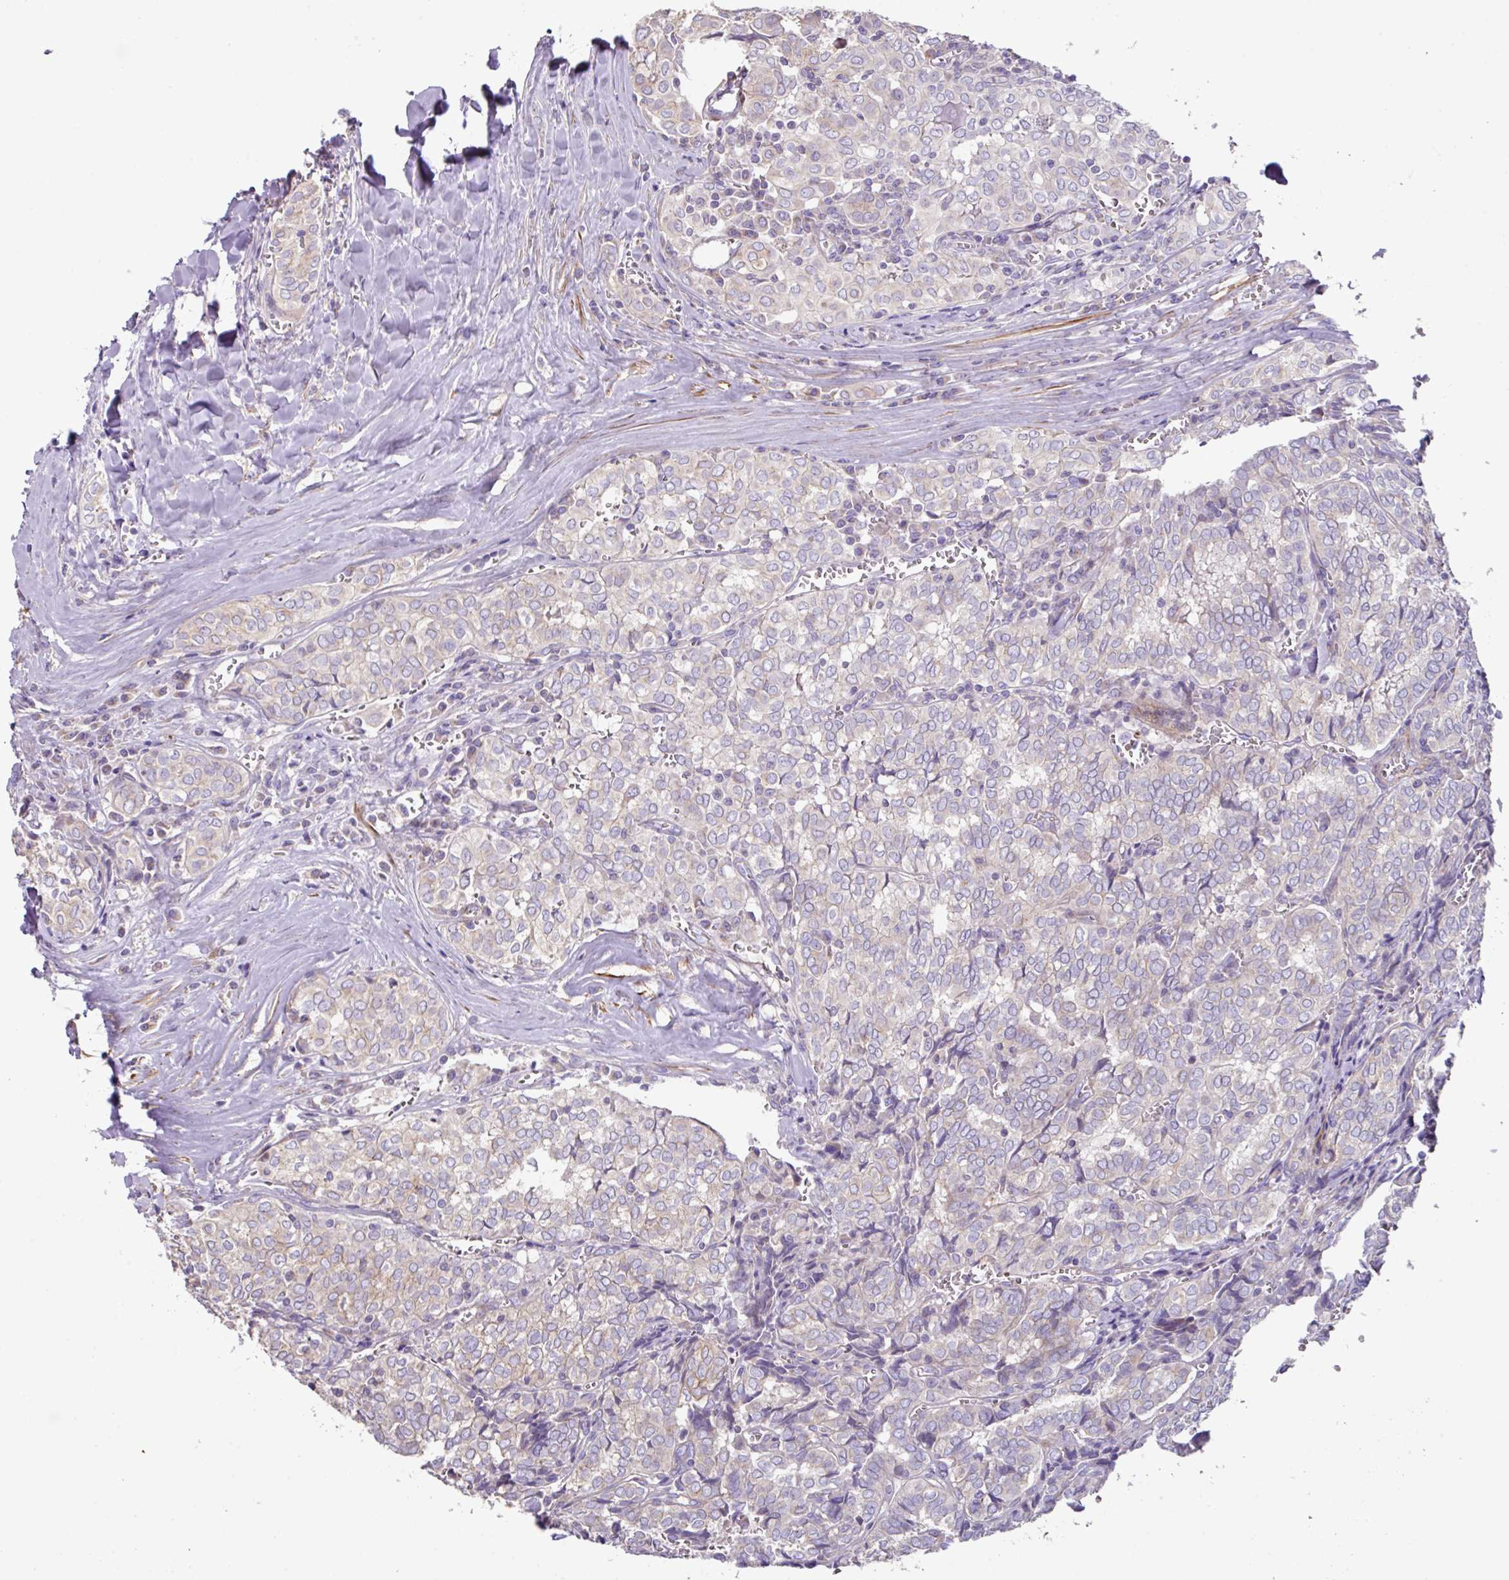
{"staining": {"intensity": "weak", "quantity": "<25%", "location": "cytoplasmic/membranous"}, "tissue": "thyroid cancer", "cell_type": "Tumor cells", "image_type": "cancer", "snomed": [{"axis": "morphology", "description": "Papillary adenocarcinoma, NOS"}, {"axis": "topography", "description": "Thyroid gland"}], "caption": "Thyroid cancer was stained to show a protein in brown. There is no significant staining in tumor cells. (DAB immunohistochemistry (IHC) visualized using brightfield microscopy, high magnification).", "gene": "MRRF", "patient": {"sex": "female", "age": 30}}